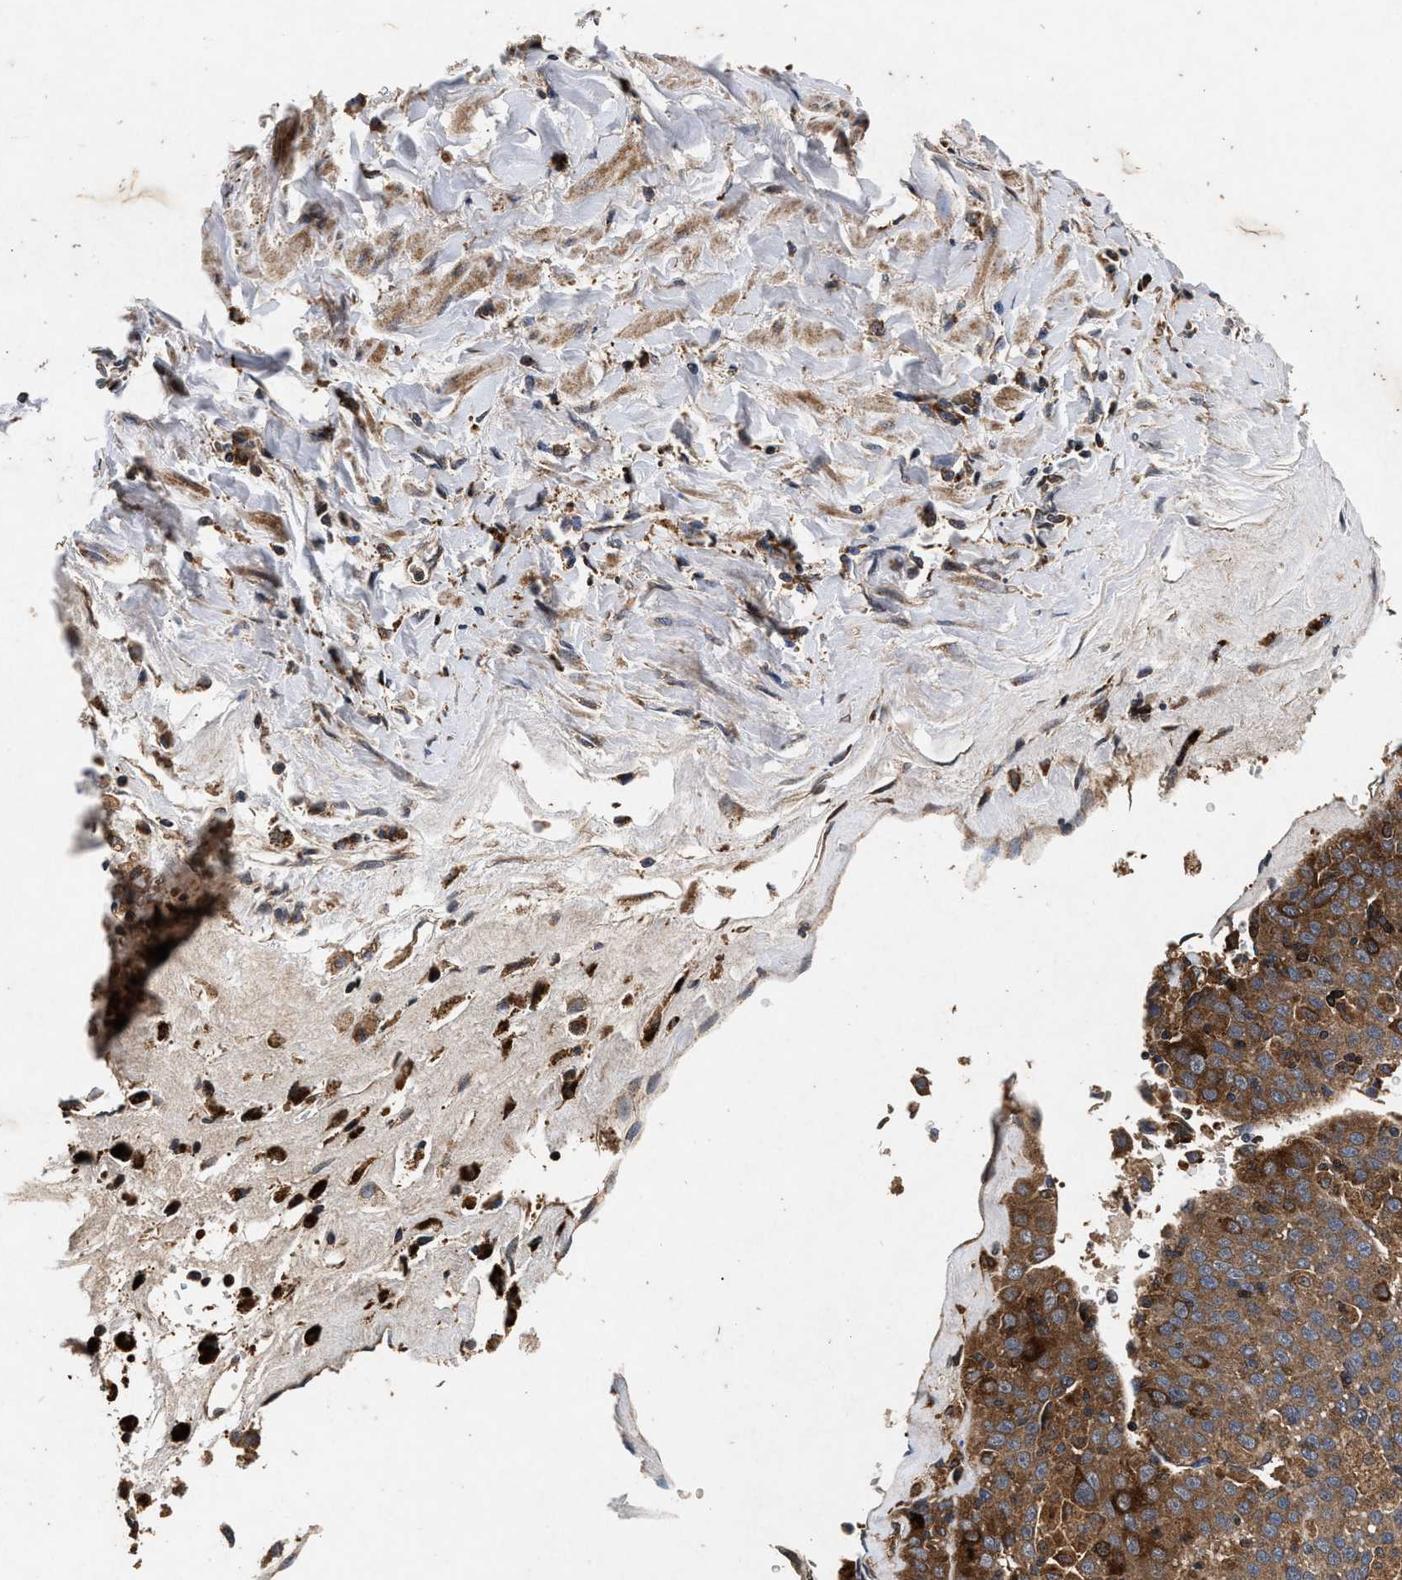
{"staining": {"intensity": "moderate", "quantity": ">75%", "location": "cytoplasmic/membranous"}, "tissue": "liver cancer", "cell_type": "Tumor cells", "image_type": "cancer", "snomed": [{"axis": "morphology", "description": "Carcinoma, Hepatocellular, NOS"}, {"axis": "topography", "description": "Liver"}], "caption": "Moderate cytoplasmic/membranous staining is identified in approximately >75% of tumor cells in liver cancer (hepatocellular carcinoma).", "gene": "NFKB2", "patient": {"sex": "female", "age": 53}}